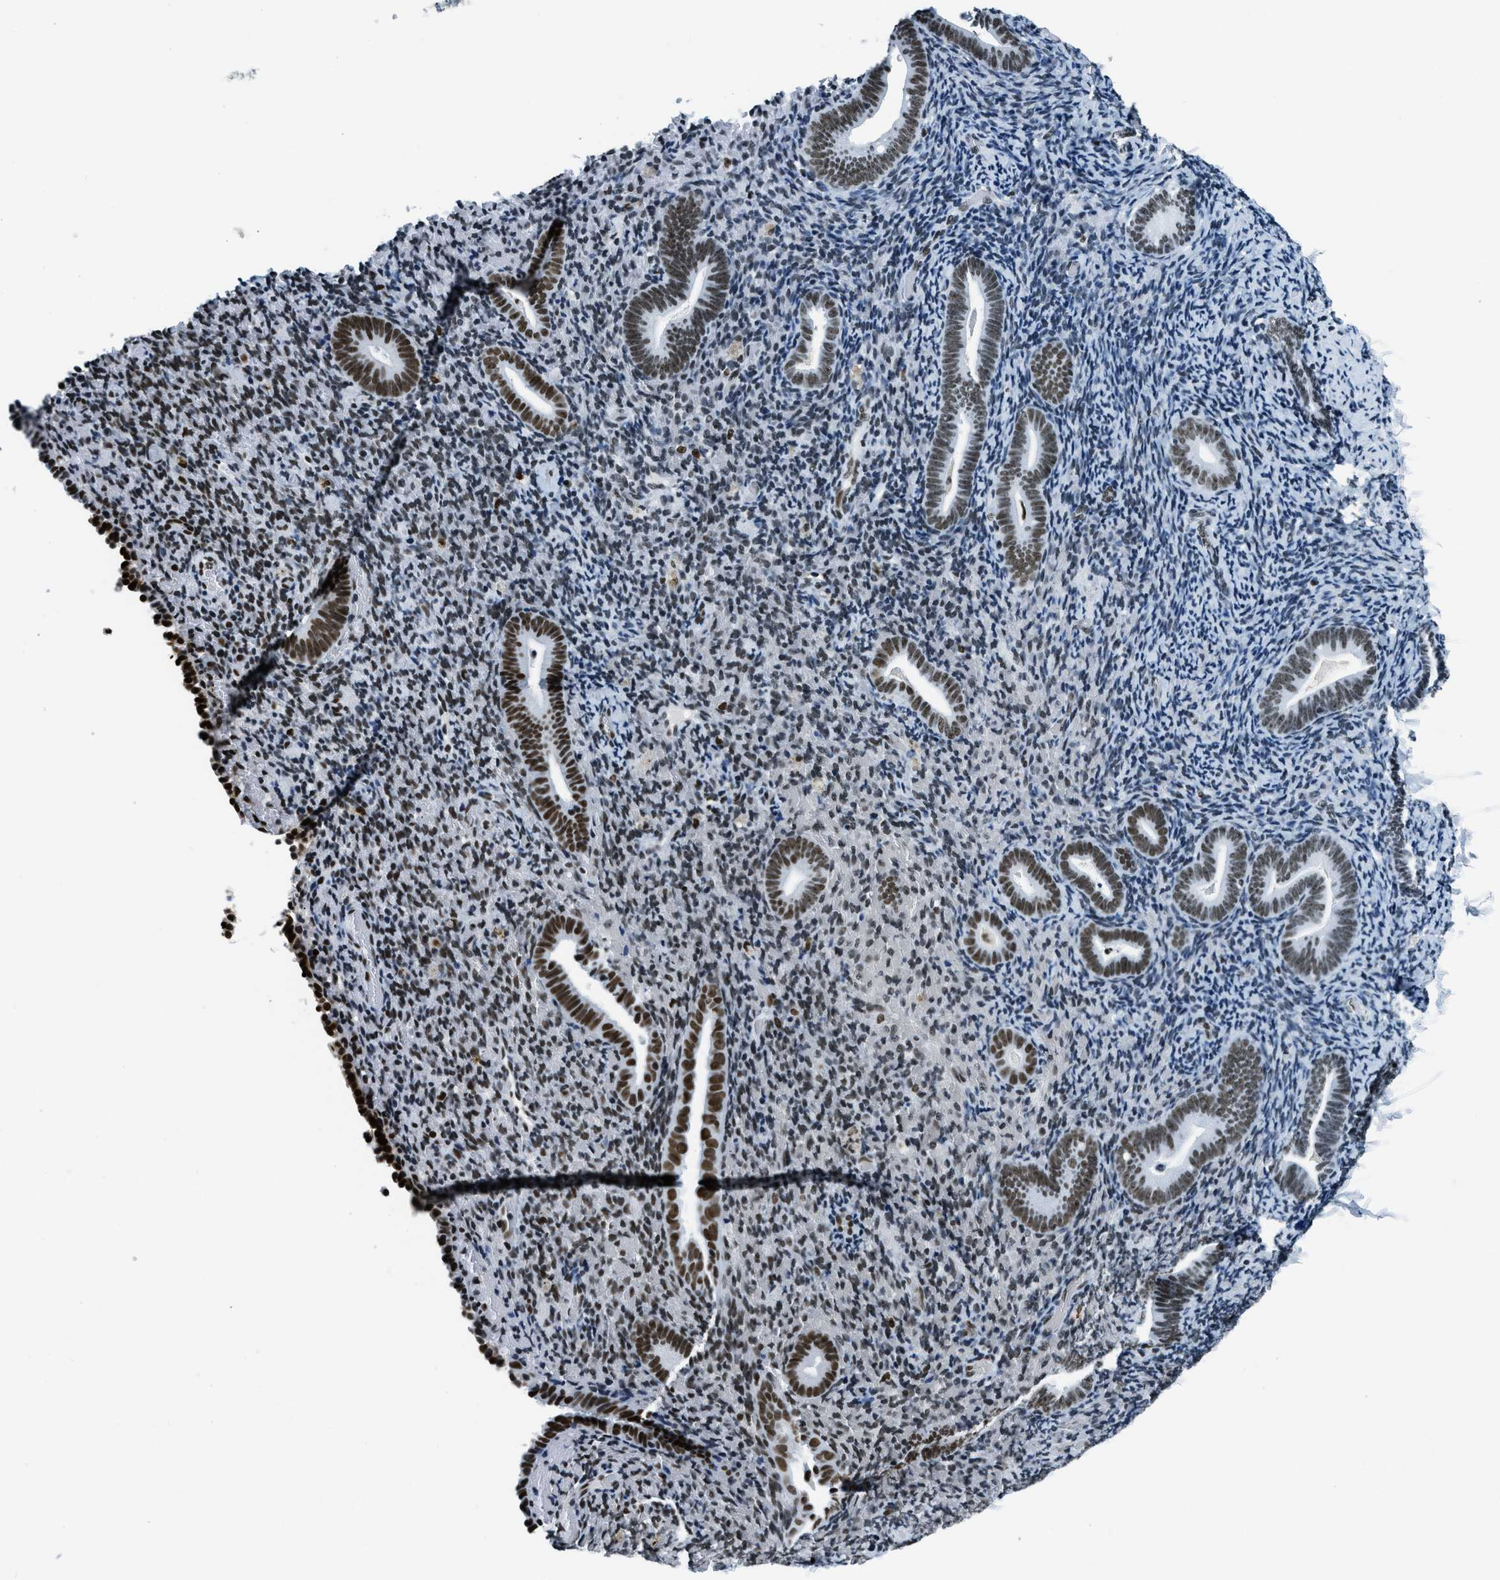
{"staining": {"intensity": "moderate", "quantity": "<25%", "location": "nuclear"}, "tissue": "endometrium", "cell_type": "Cells in endometrial stroma", "image_type": "normal", "snomed": [{"axis": "morphology", "description": "Normal tissue, NOS"}, {"axis": "topography", "description": "Endometrium"}], "caption": "High-magnification brightfield microscopy of normal endometrium stained with DAB (brown) and counterstained with hematoxylin (blue). cells in endometrial stroma exhibit moderate nuclear expression is present in approximately<25% of cells. The protein of interest is stained brown, and the nuclei are stained in blue (DAB IHC with brightfield microscopy, high magnification).", "gene": "TOP1", "patient": {"sex": "female", "age": 51}}